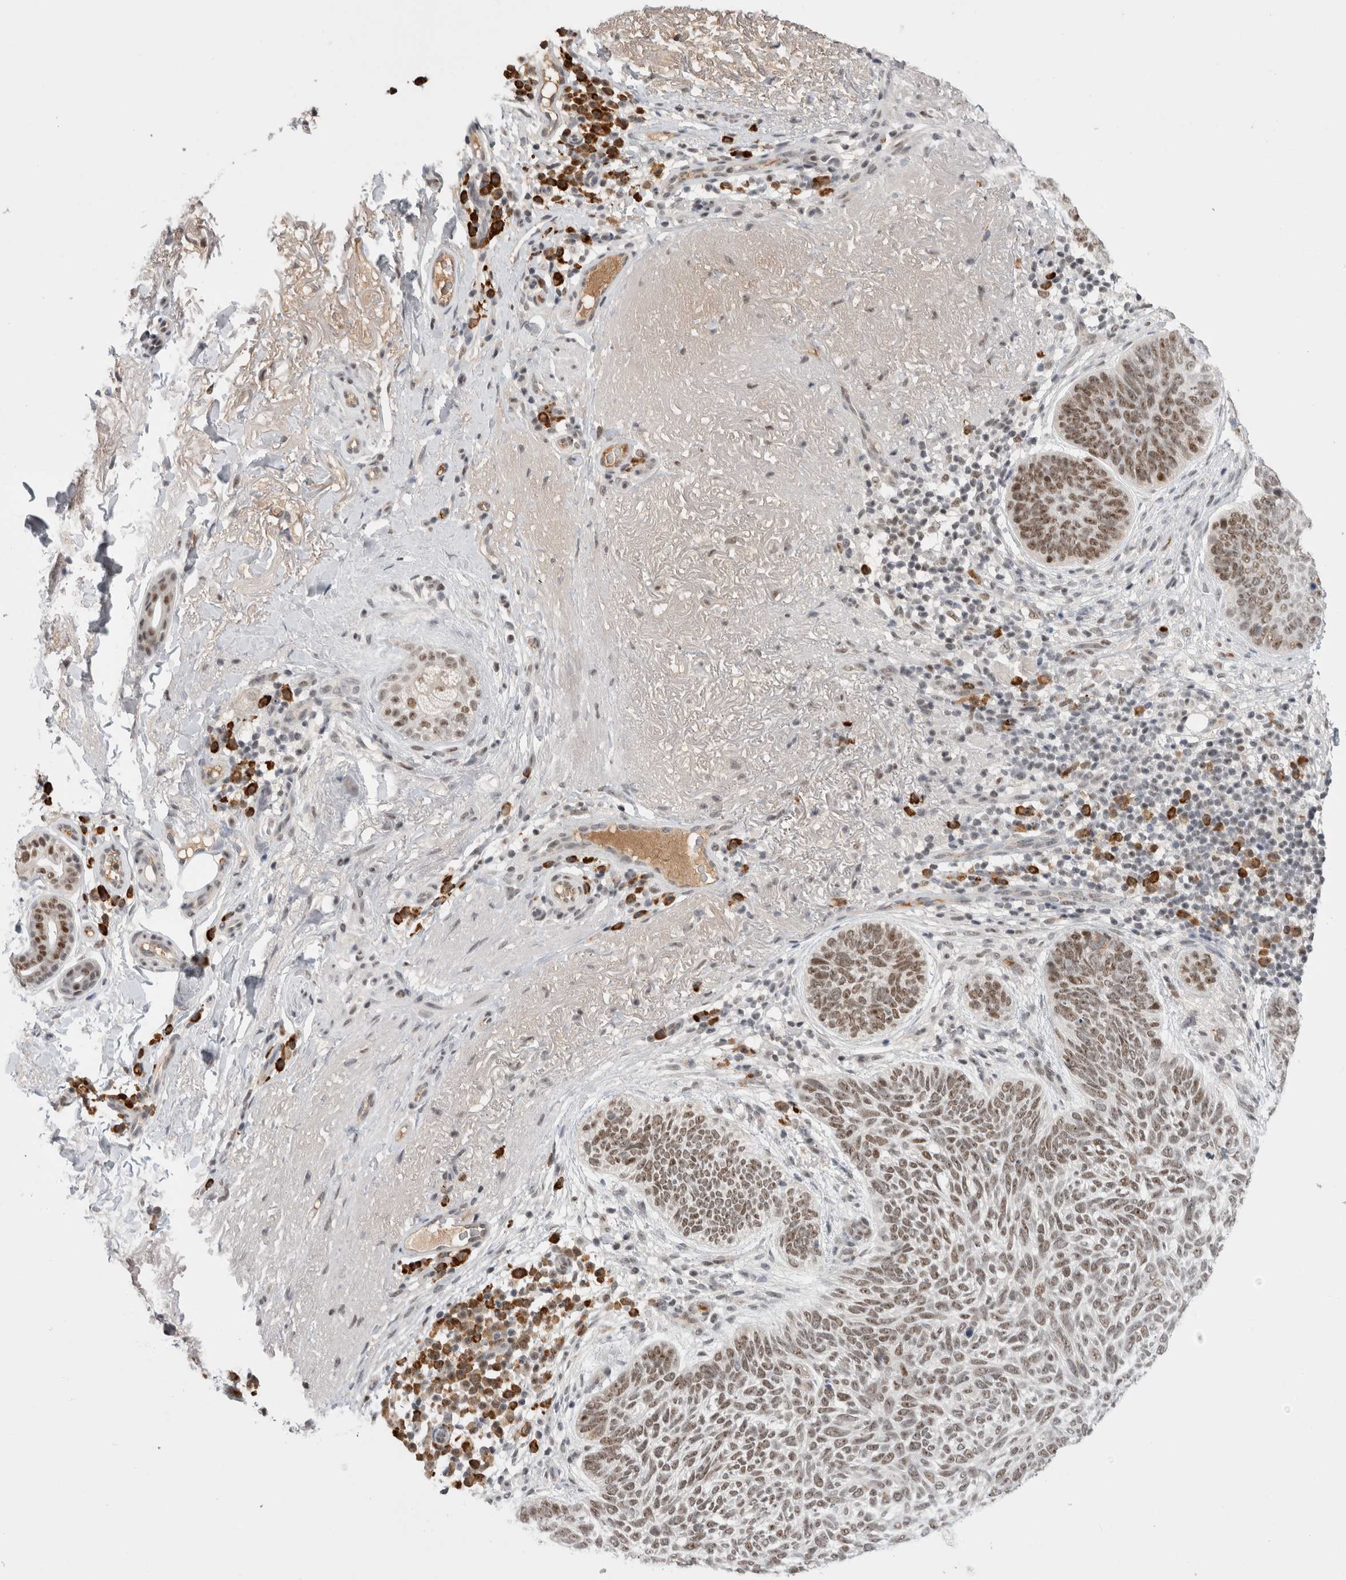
{"staining": {"intensity": "moderate", "quantity": ">75%", "location": "nuclear"}, "tissue": "skin cancer", "cell_type": "Tumor cells", "image_type": "cancer", "snomed": [{"axis": "morphology", "description": "Basal cell carcinoma"}, {"axis": "topography", "description": "Skin"}], "caption": "Immunohistochemical staining of skin cancer (basal cell carcinoma) exhibits medium levels of moderate nuclear staining in approximately >75% of tumor cells.", "gene": "ZNF24", "patient": {"sex": "female", "age": 85}}